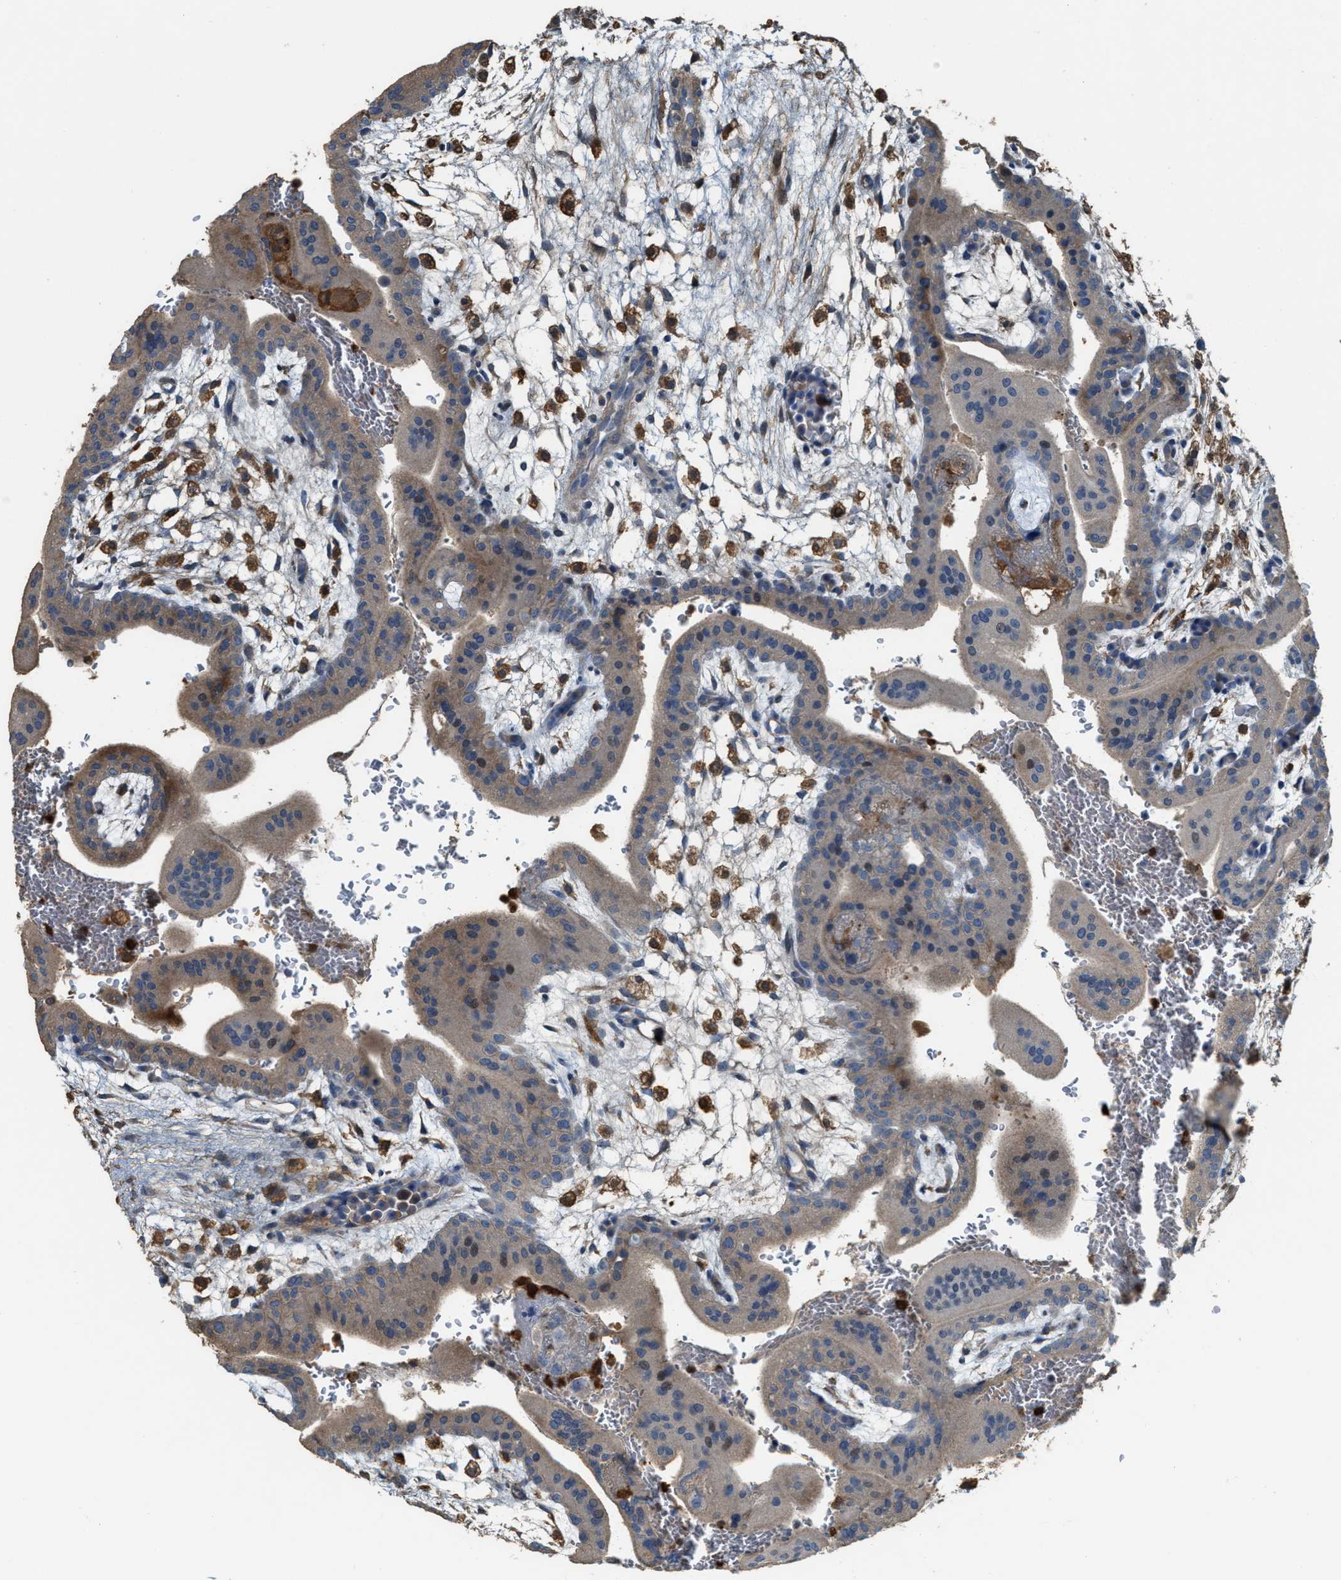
{"staining": {"intensity": "moderate", "quantity": ">75%", "location": "cytoplasmic/membranous"}, "tissue": "placenta", "cell_type": "Decidual cells", "image_type": "normal", "snomed": [{"axis": "morphology", "description": "Normal tissue, NOS"}, {"axis": "topography", "description": "Placenta"}], "caption": "Protein expression analysis of normal placenta displays moderate cytoplasmic/membranous positivity in approximately >75% of decidual cells. Nuclei are stained in blue.", "gene": "SERPINB5", "patient": {"sex": "female", "age": 35}}